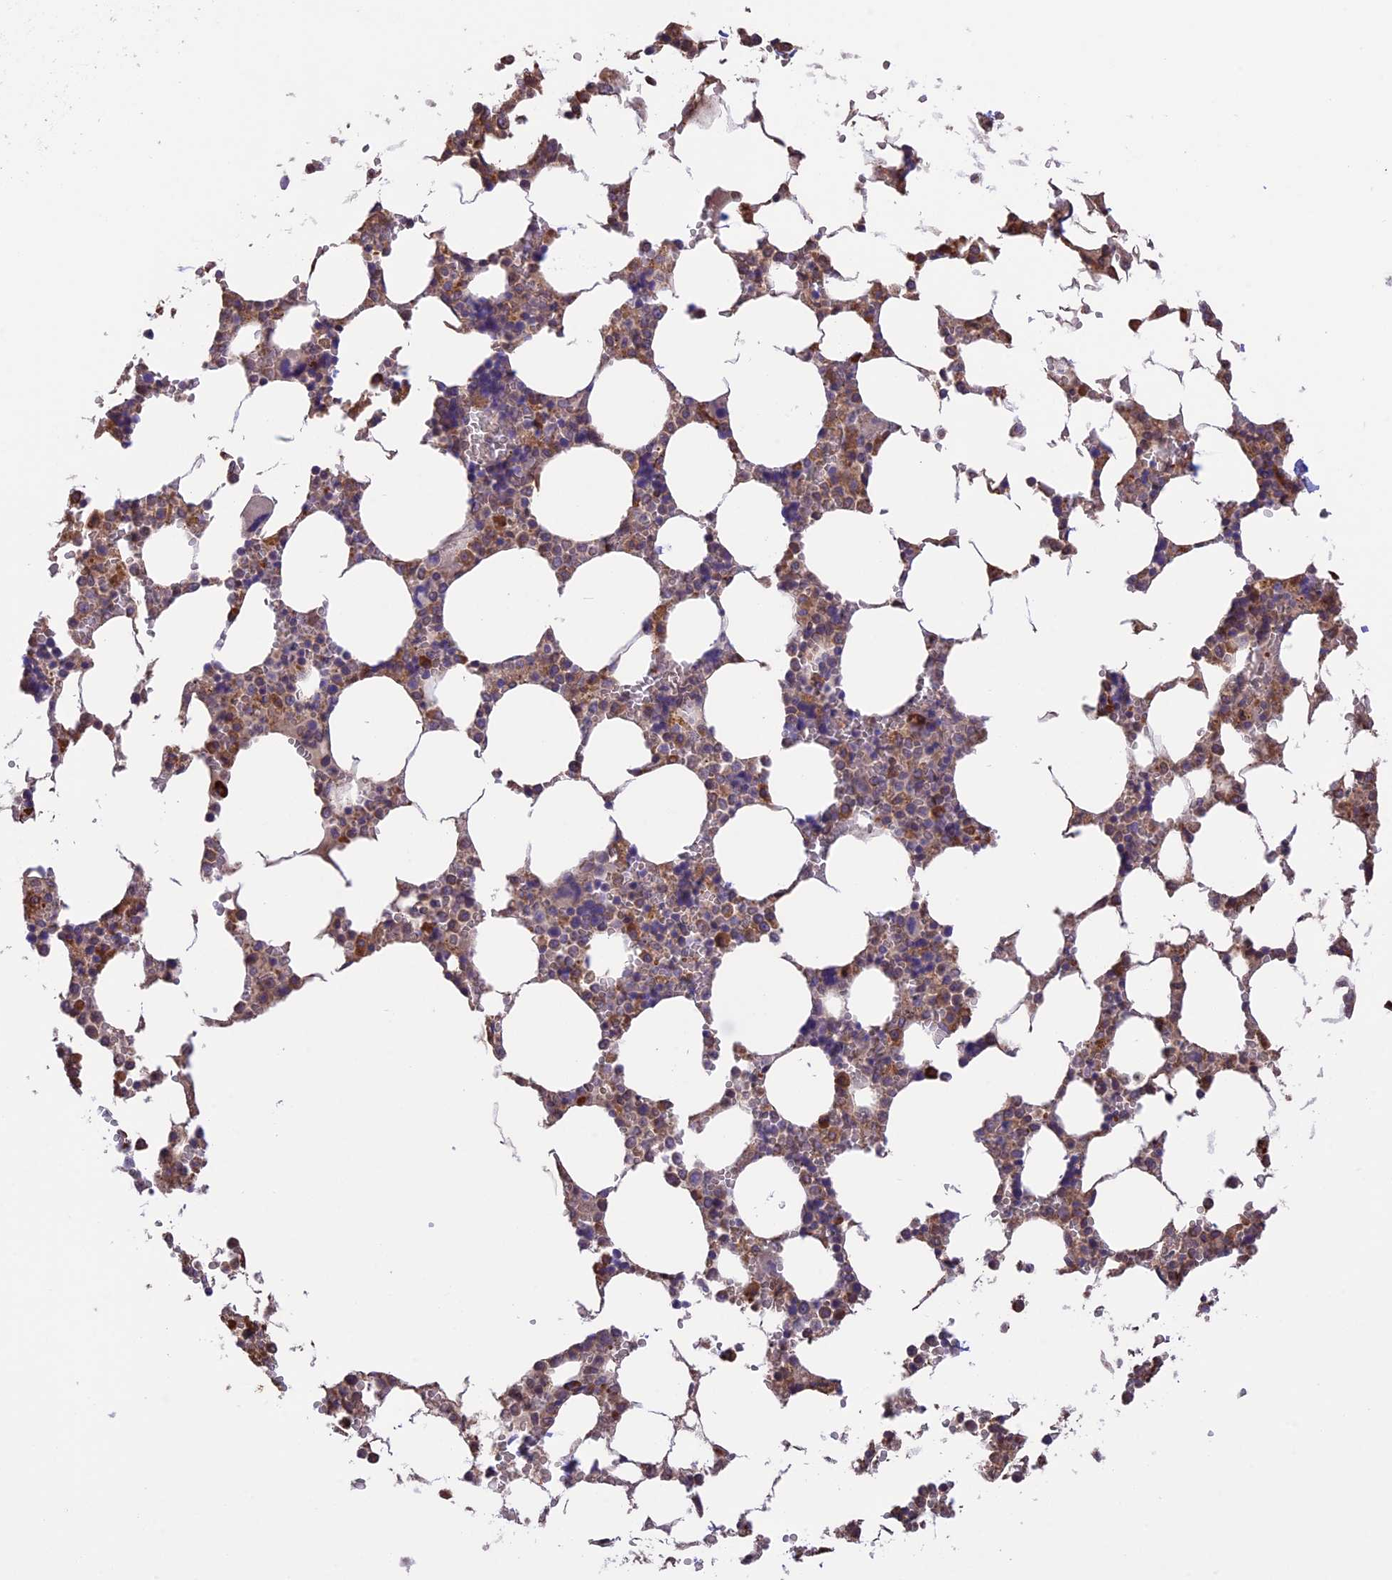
{"staining": {"intensity": "moderate", "quantity": "25%-75%", "location": "cytoplasmic/membranous"}, "tissue": "bone marrow", "cell_type": "Hematopoietic cells", "image_type": "normal", "snomed": [{"axis": "morphology", "description": "Normal tissue, NOS"}, {"axis": "topography", "description": "Bone marrow"}], "caption": "This is an image of immunohistochemistry (IHC) staining of benign bone marrow, which shows moderate staining in the cytoplasmic/membranous of hematopoietic cells.", "gene": "DMRTA2", "patient": {"sex": "male", "age": 64}}